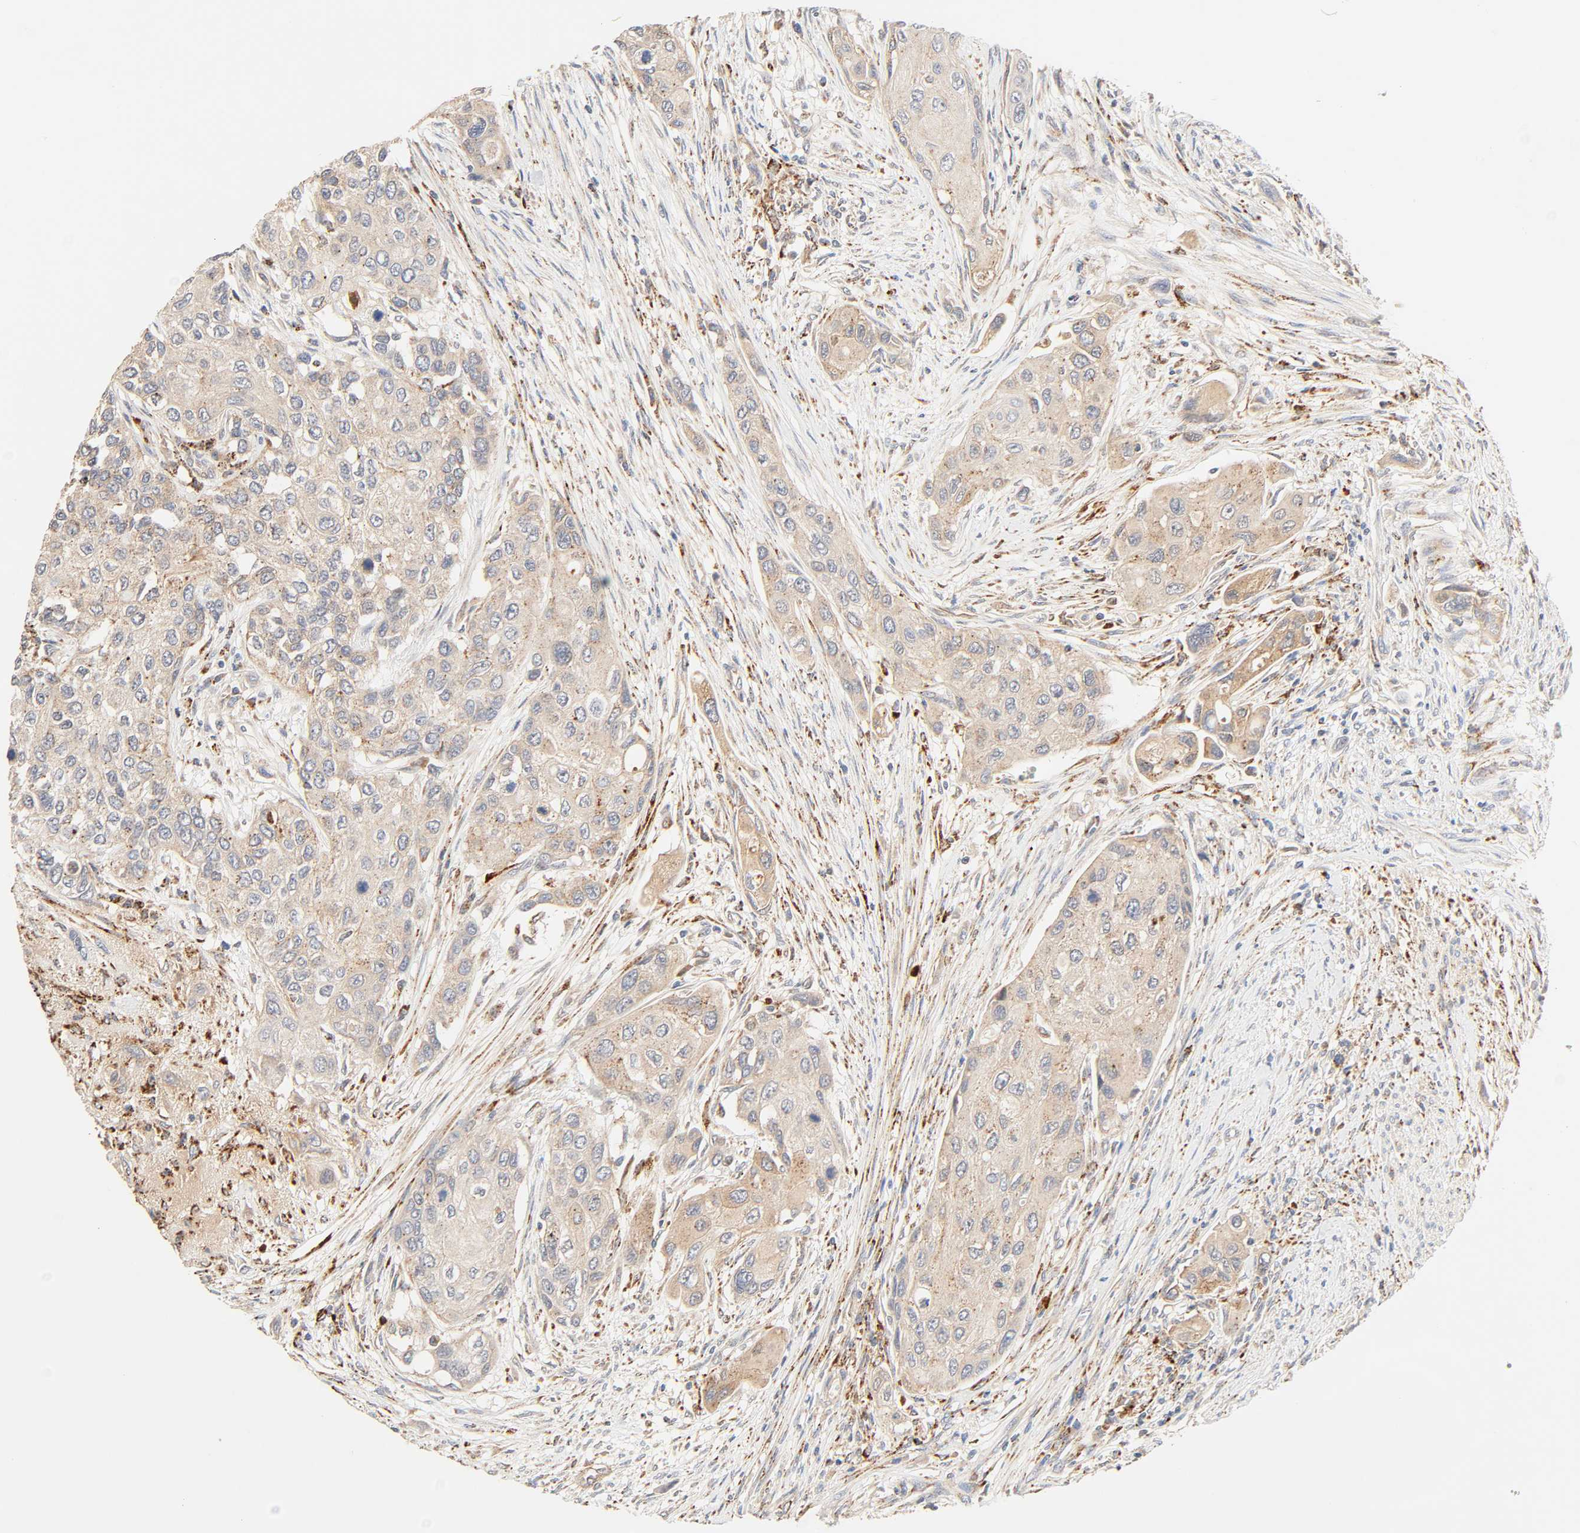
{"staining": {"intensity": "weak", "quantity": ">75%", "location": "cytoplasmic/membranous"}, "tissue": "urothelial cancer", "cell_type": "Tumor cells", "image_type": "cancer", "snomed": [{"axis": "morphology", "description": "Urothelial carcinoma, High grade"}, {"axis": "topography", "description": "Urinary bladder"}], "caption": "Immunohistochemistry image of neoplastic tissue: human urothelial cancer stained using IHC displays low levels of weak protein expression localized specifically in the cytoplasmic/membranous of tumor cells, appearing as a cytoplasmic/membranous brown color.", "gene": "MAPK6", "patient": {"sex": "female", "age": 56}}